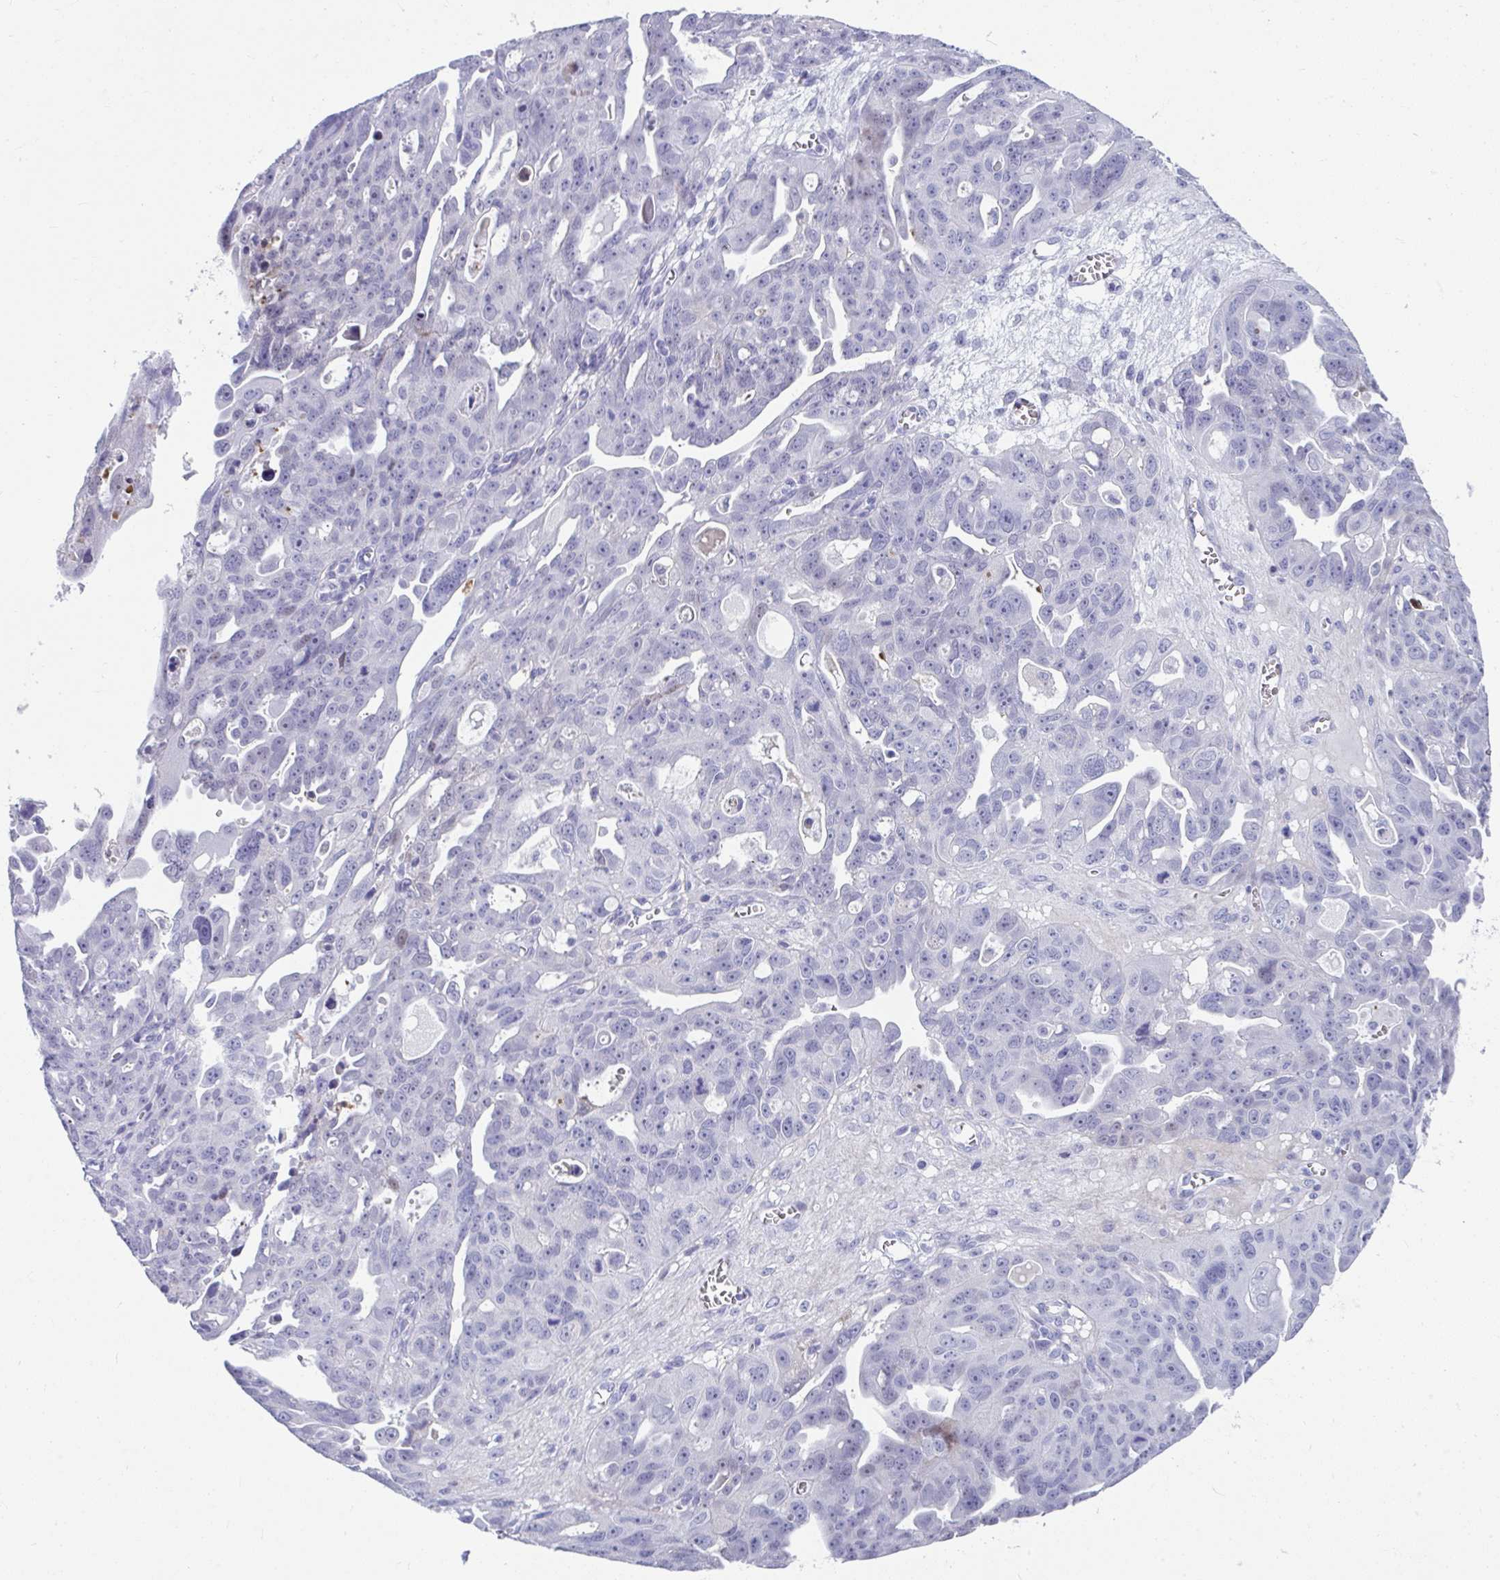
{"staining": {"intensity": "negative", "quantity": "none", "location": "none"}, "tissue": "ovarian cancer", "cell_type": "Tumor cells", "image_type": "cancer", "snomed": [{"axis": "morphology", "description": "Carcinoma, endometroid"}, {"axis": "topography", "description": "Ovary"}], "caption": "DAB (3,3'-diaminobenzidine) immunohistochemical staining of human ovarian cancer (endometroid carcinoma) exhibits no significant expression in tumor cells.", "gene": "ISL1", "patient": {"sex": "female", "age": 70}}